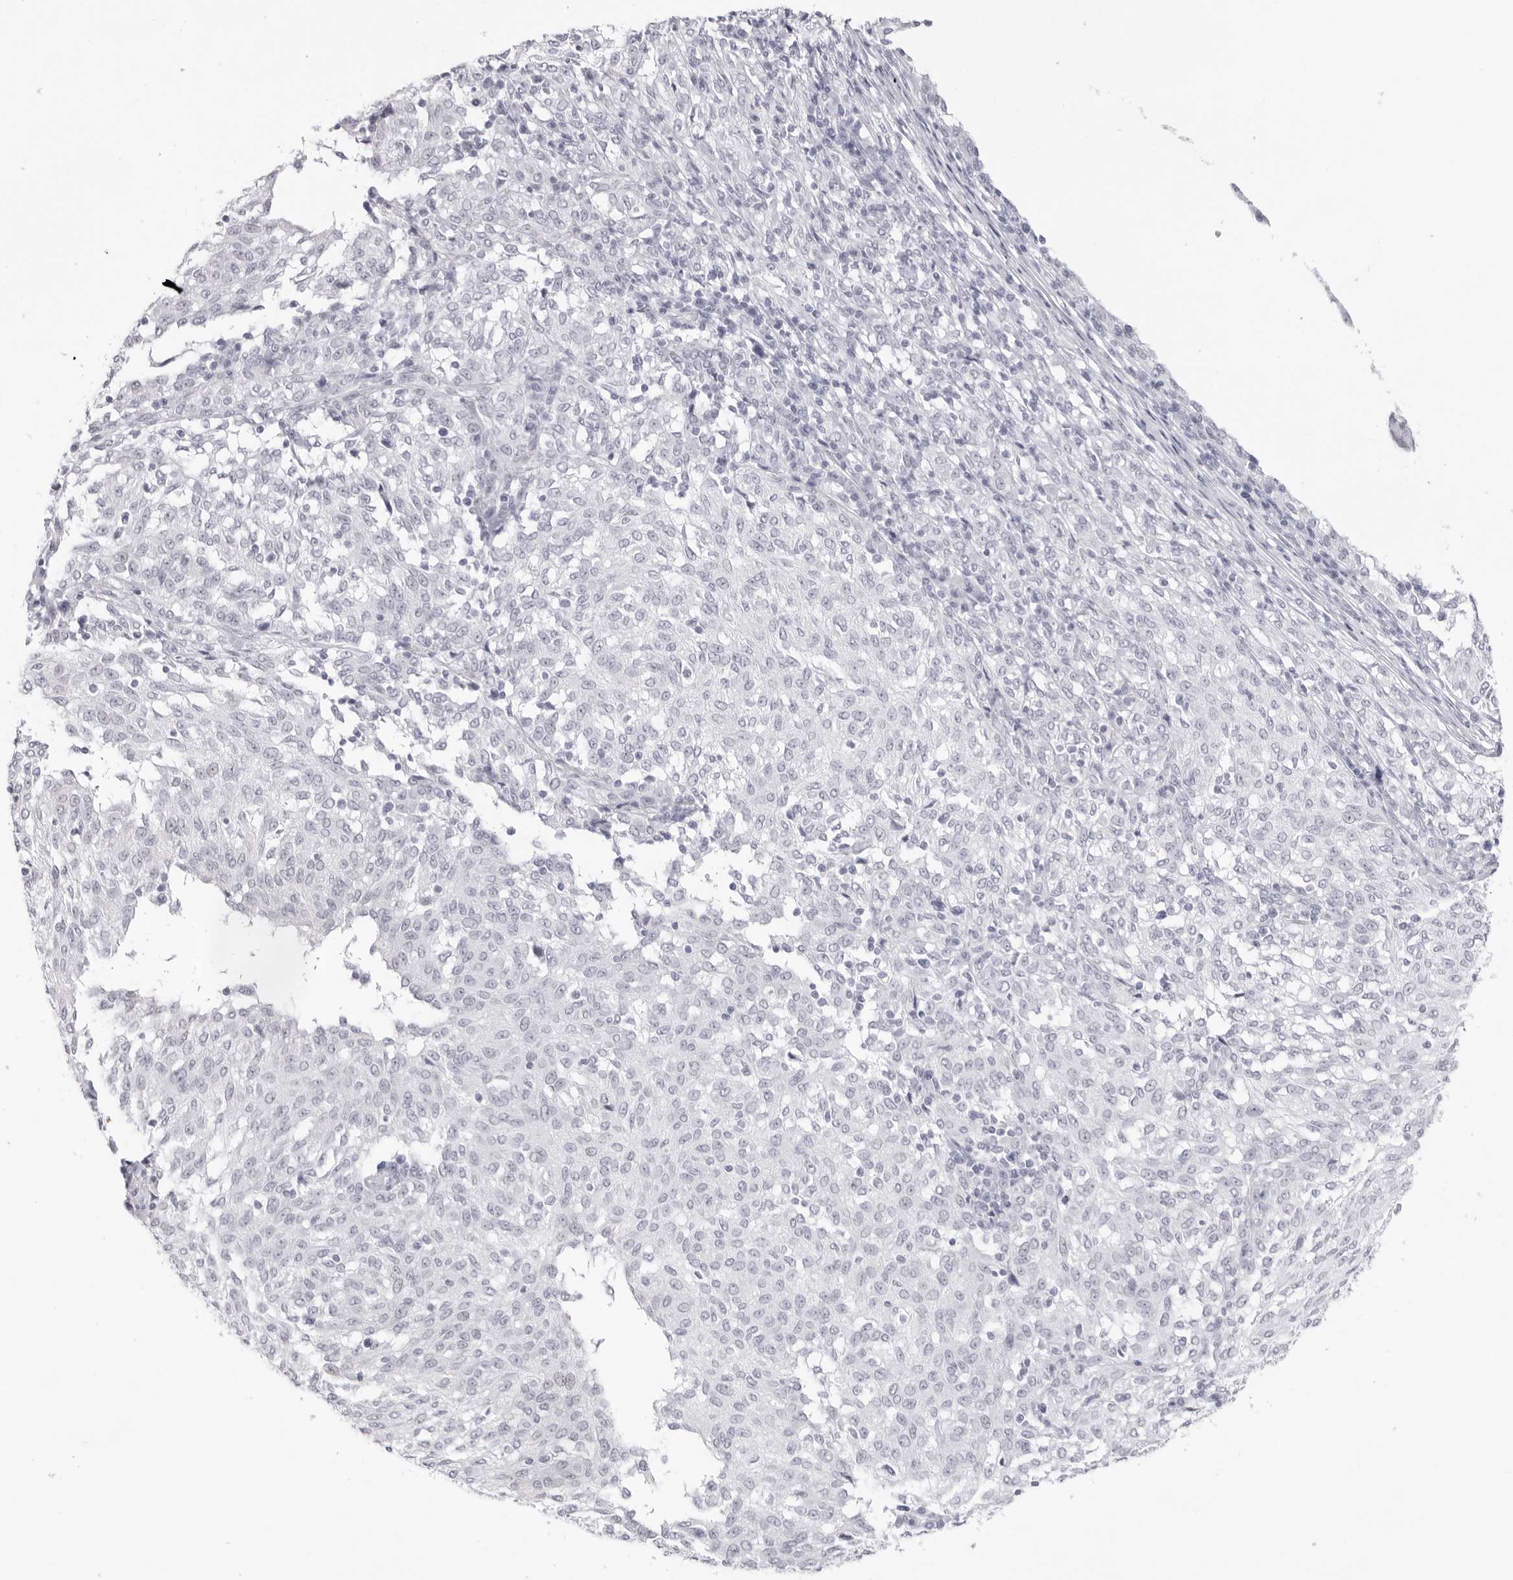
{"staining": {"intensity": "negative", "quantity": "none", "location": "none"}, "tissue": "melanoma", "cell_type": "Tumor cells", "image_type": "cancer", "snomed": [{"axis": "morphology", "description": "Malignant melanoma, NOS"}, {"axis": "topography", "description": "Skin"}], "caption": "This is a histopathology image of immunohistochemistry staining of melanoma, which shows no positivity in tumor cells.", "gene": "KLK12", "patient": {"sex": "female", "age": 72}}